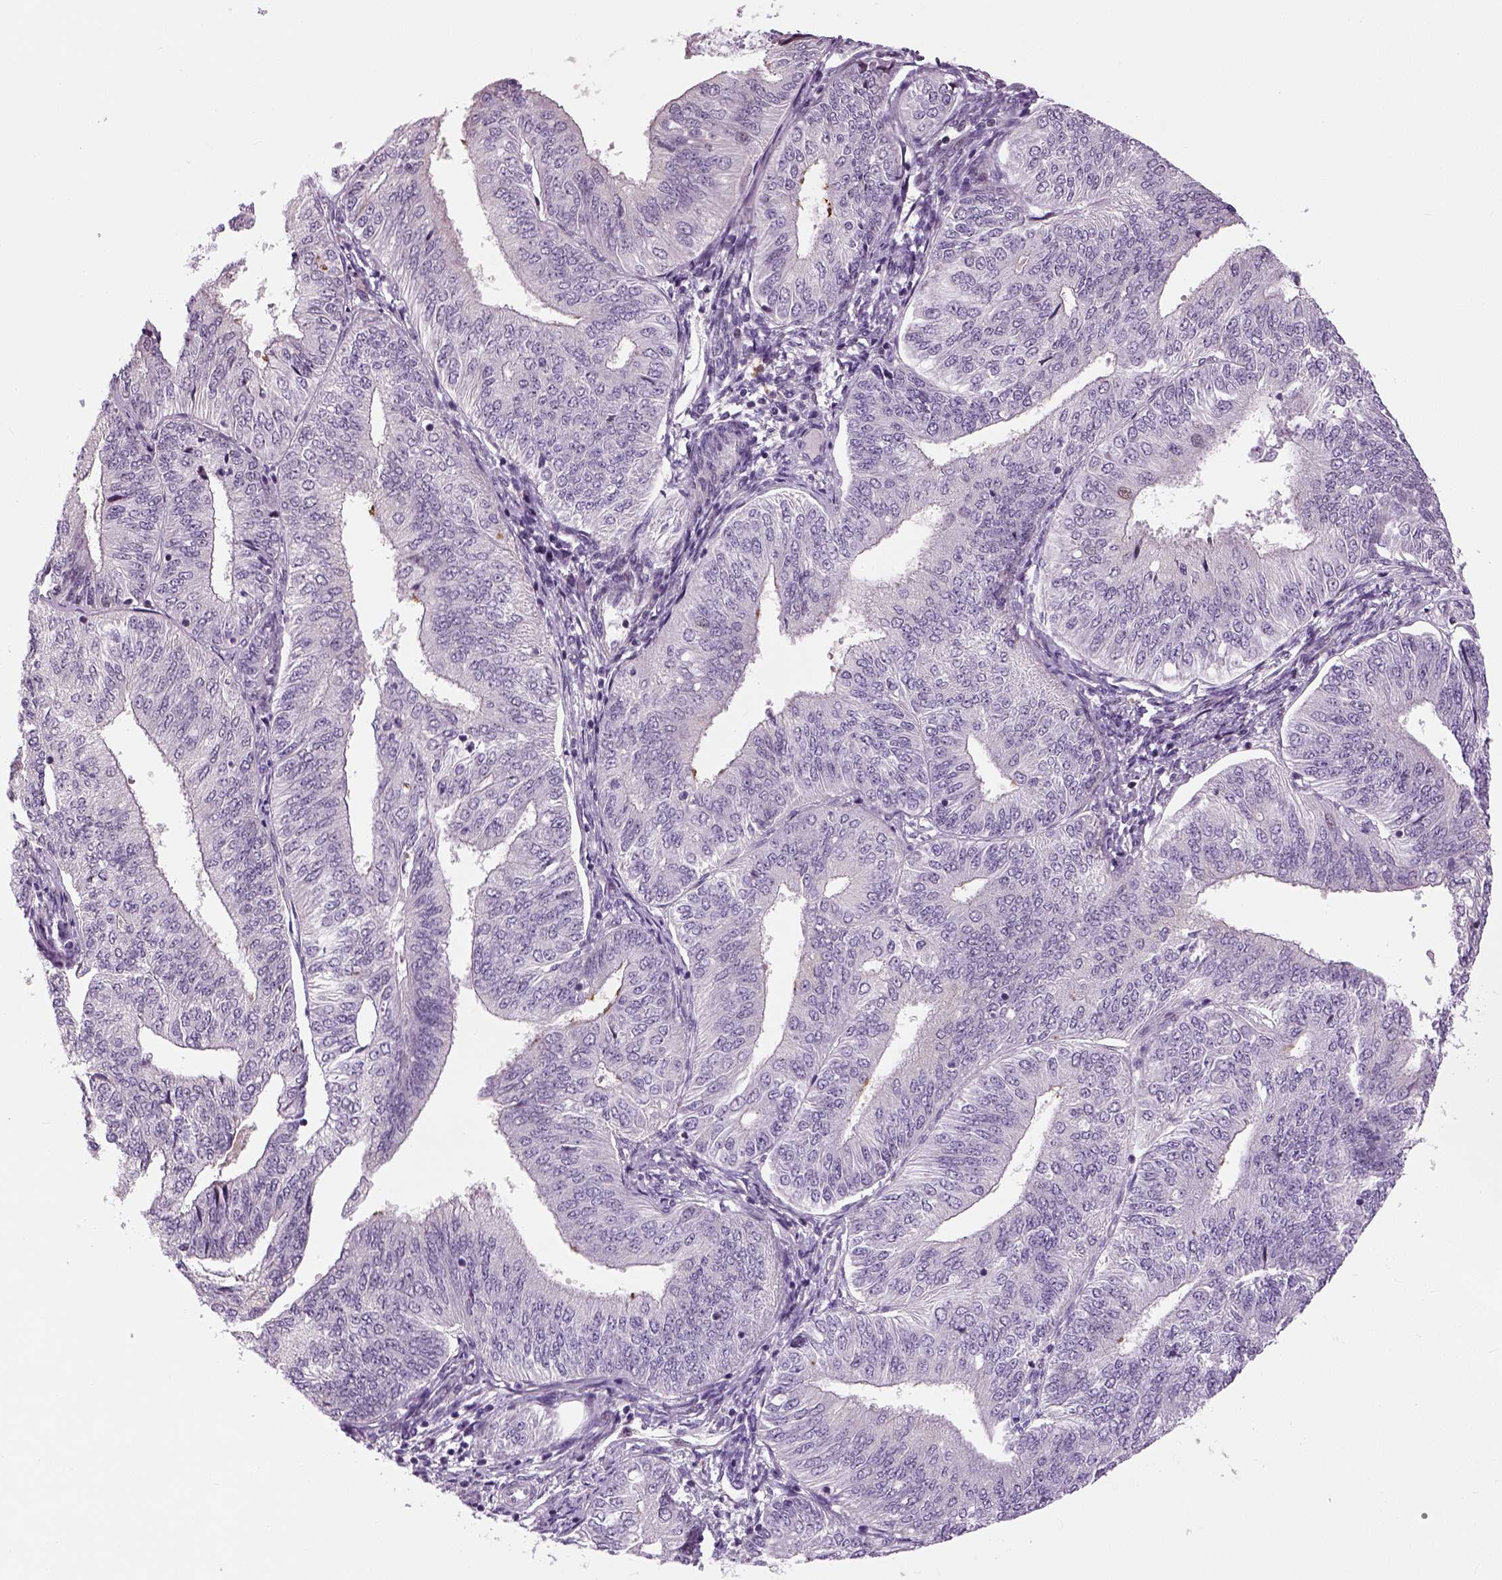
{"staining": {"intensity": "negative", "quantity": "none", "location": "none"}, "tissue": "endometrial cancer", "cell_type": "Tumor cells", "image_type": "cancer", "snomed": [{"axis": "morphology", "description": "Adenocarcinoma, NOS"}, {"axis": "topography", "description": "Endometrium"}], "caption": "Protein analysis of endometrial cancer (adenocarcinoma) shows no significant positivity in tumor cells.", "gene": "NECAB1", "patient": {"sex": "female", "age": 58}}